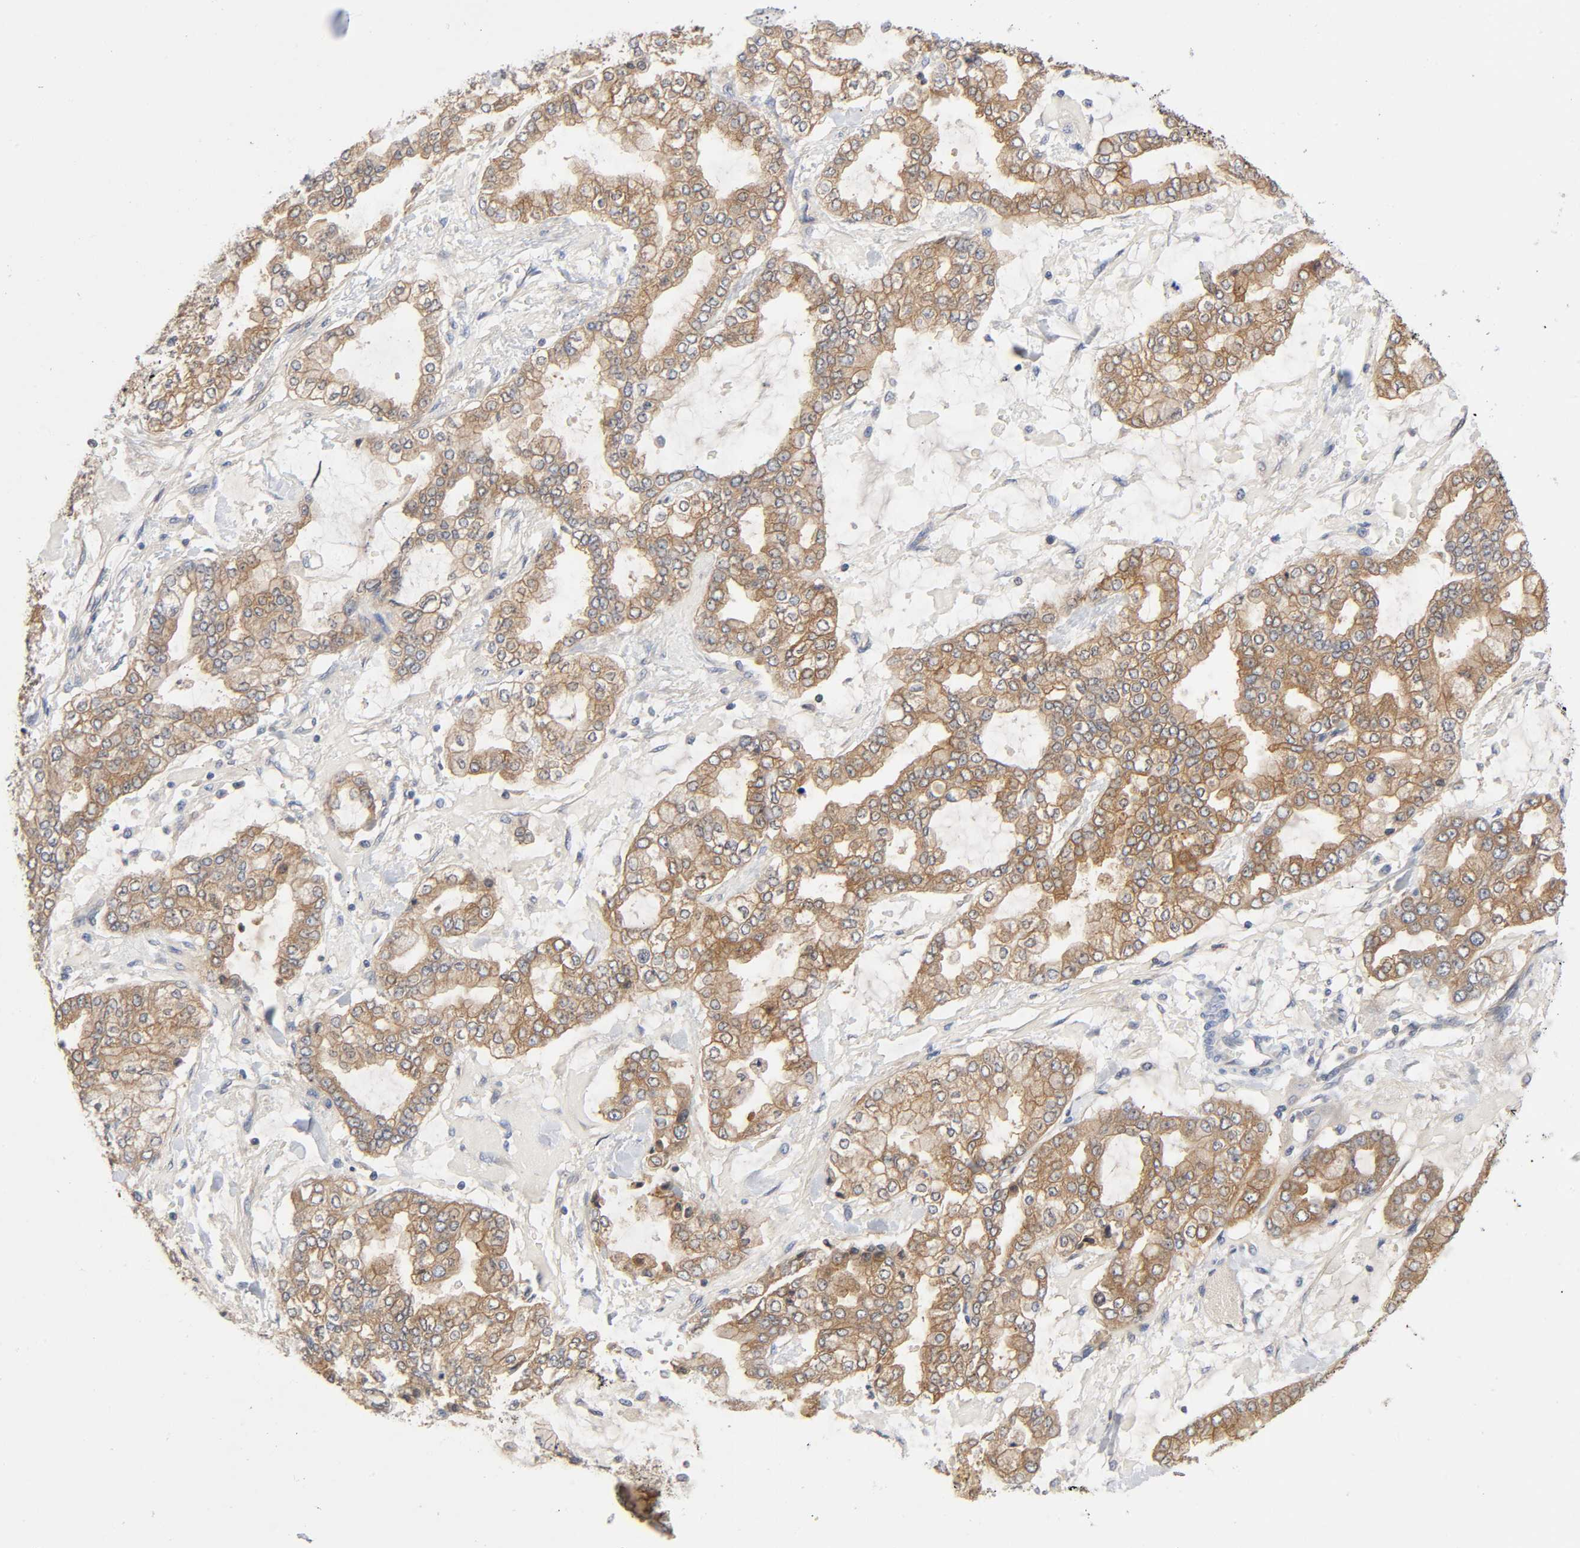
{"staining": {"intensity": "moderate", "quantity": ">75%", "location": "cytoplasmic/membranous"}, "tissue": "stomach cancer", "cell_type": "Tumor cells", "image_type": "cancer", "snomed": [{"axis": "morphology", "description": "Normal tissue, NOS"}, {"axis": "morphology", "description": "Adenocarcinoma, NOS"}, {"axis": "topography", "description": "Stomach, upper"}, {"axis": "topography", "description": "Stomach"}], "caption": "Stomach cancer (adenocarcinoma) stained with a protein marker reveals moderate staining in tumor cells.", "gene": "PRKAB1", "patient": {"sex": "male", "age": 76}}